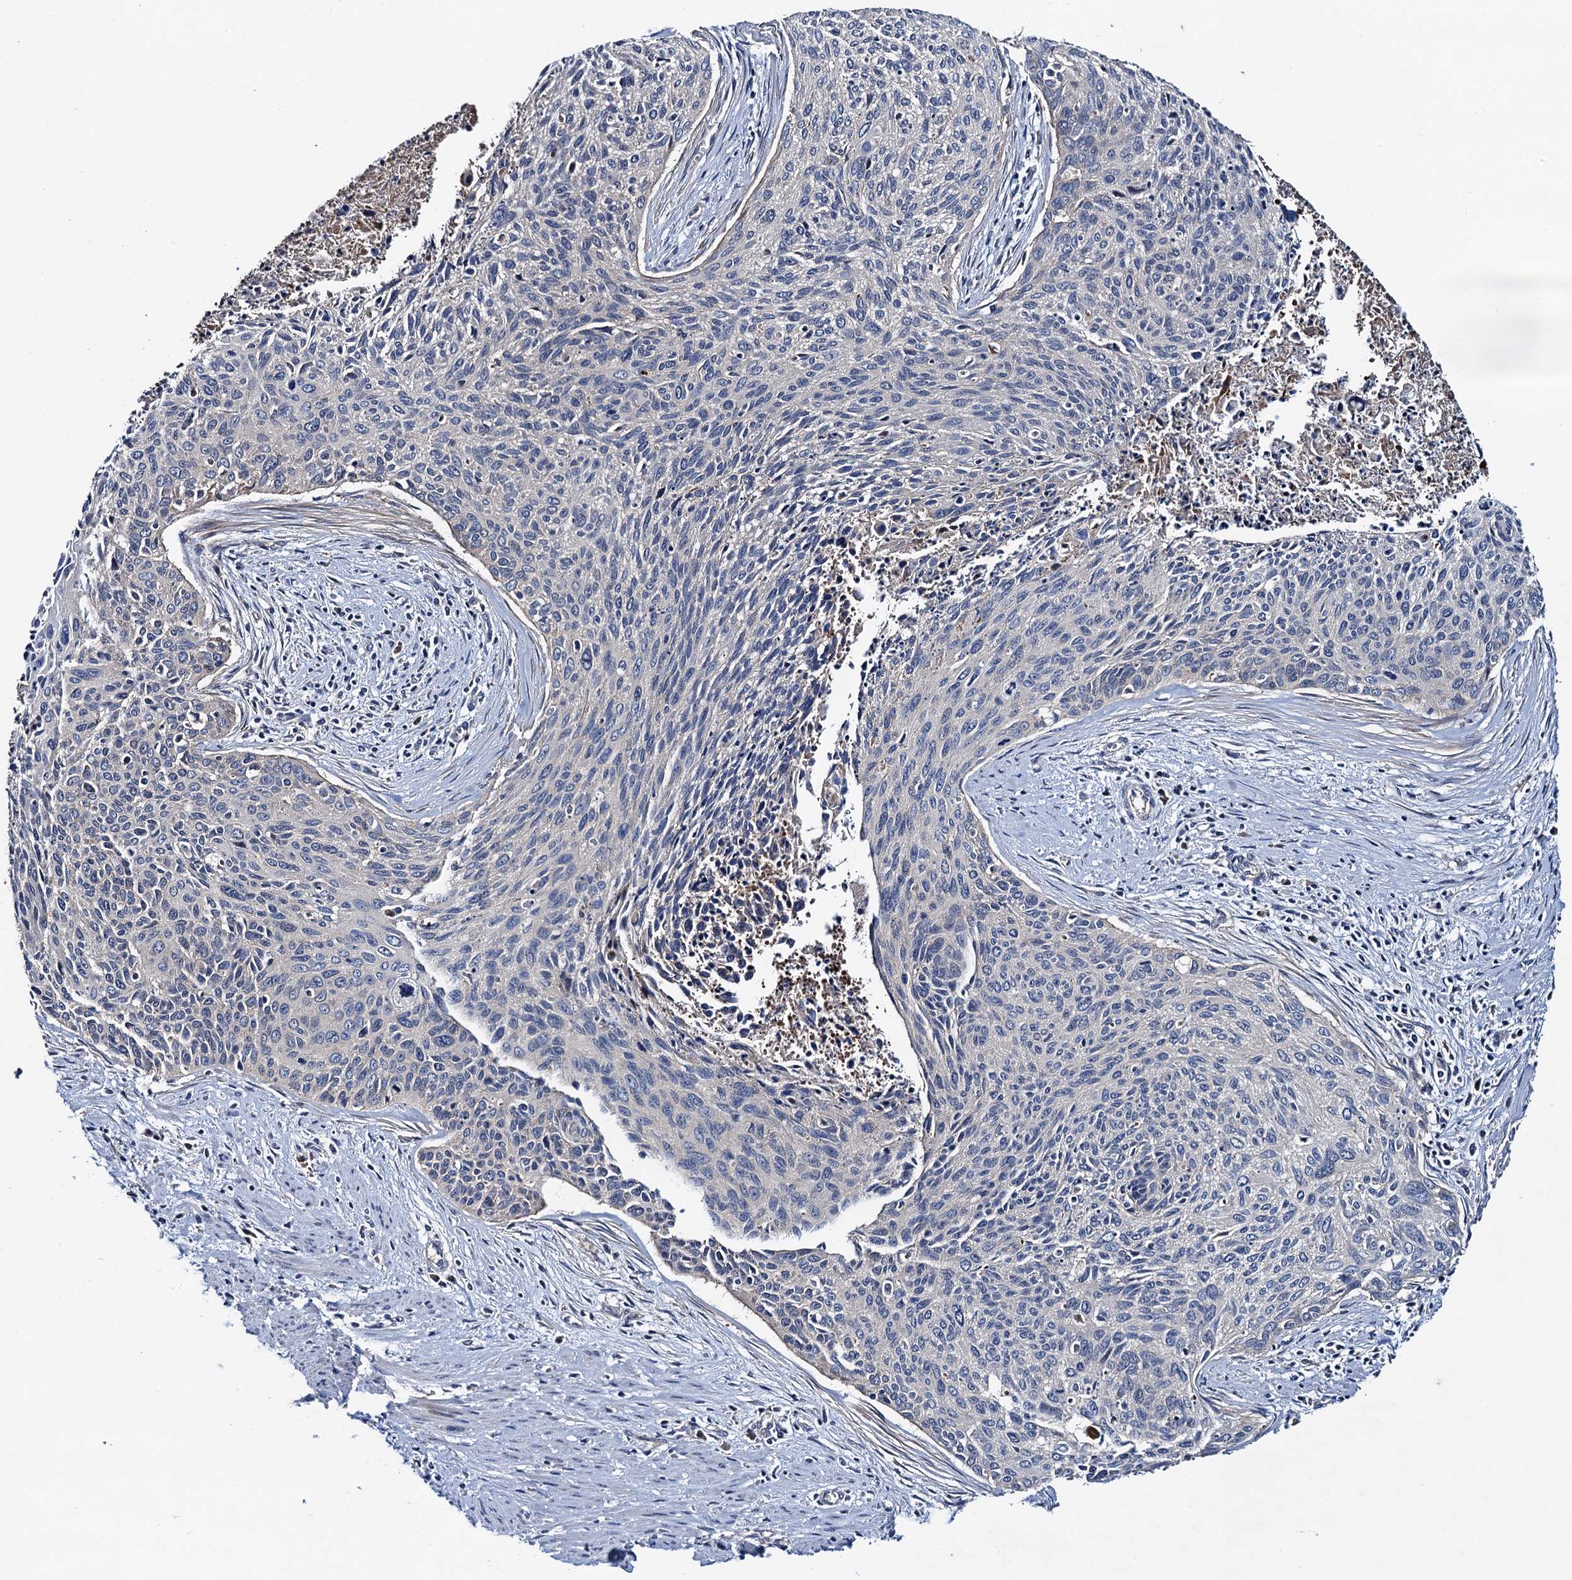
{"staining": {"intensity": "negative", "quantity": "none", "location": "none"}, "tissue": "cervical cancer", "cell_type": "Tumor cells", "image_type": "cancer", "snomed": [{"axis": "morphology", "description": "Squamous cell carcinoma, NOS"}, {"axis": "topography", "description": "Cervix"}], "caption": "Tumor cells show no significant protein positivity in cervical squamous cell carcinoma. (DAB (3,3'-diaminobenzidine) immunohistochemistry visualized using brightfield microscopy, high magnification).", "gene": "TRMT112", "patient": {"sex": "female", "age": 55}}